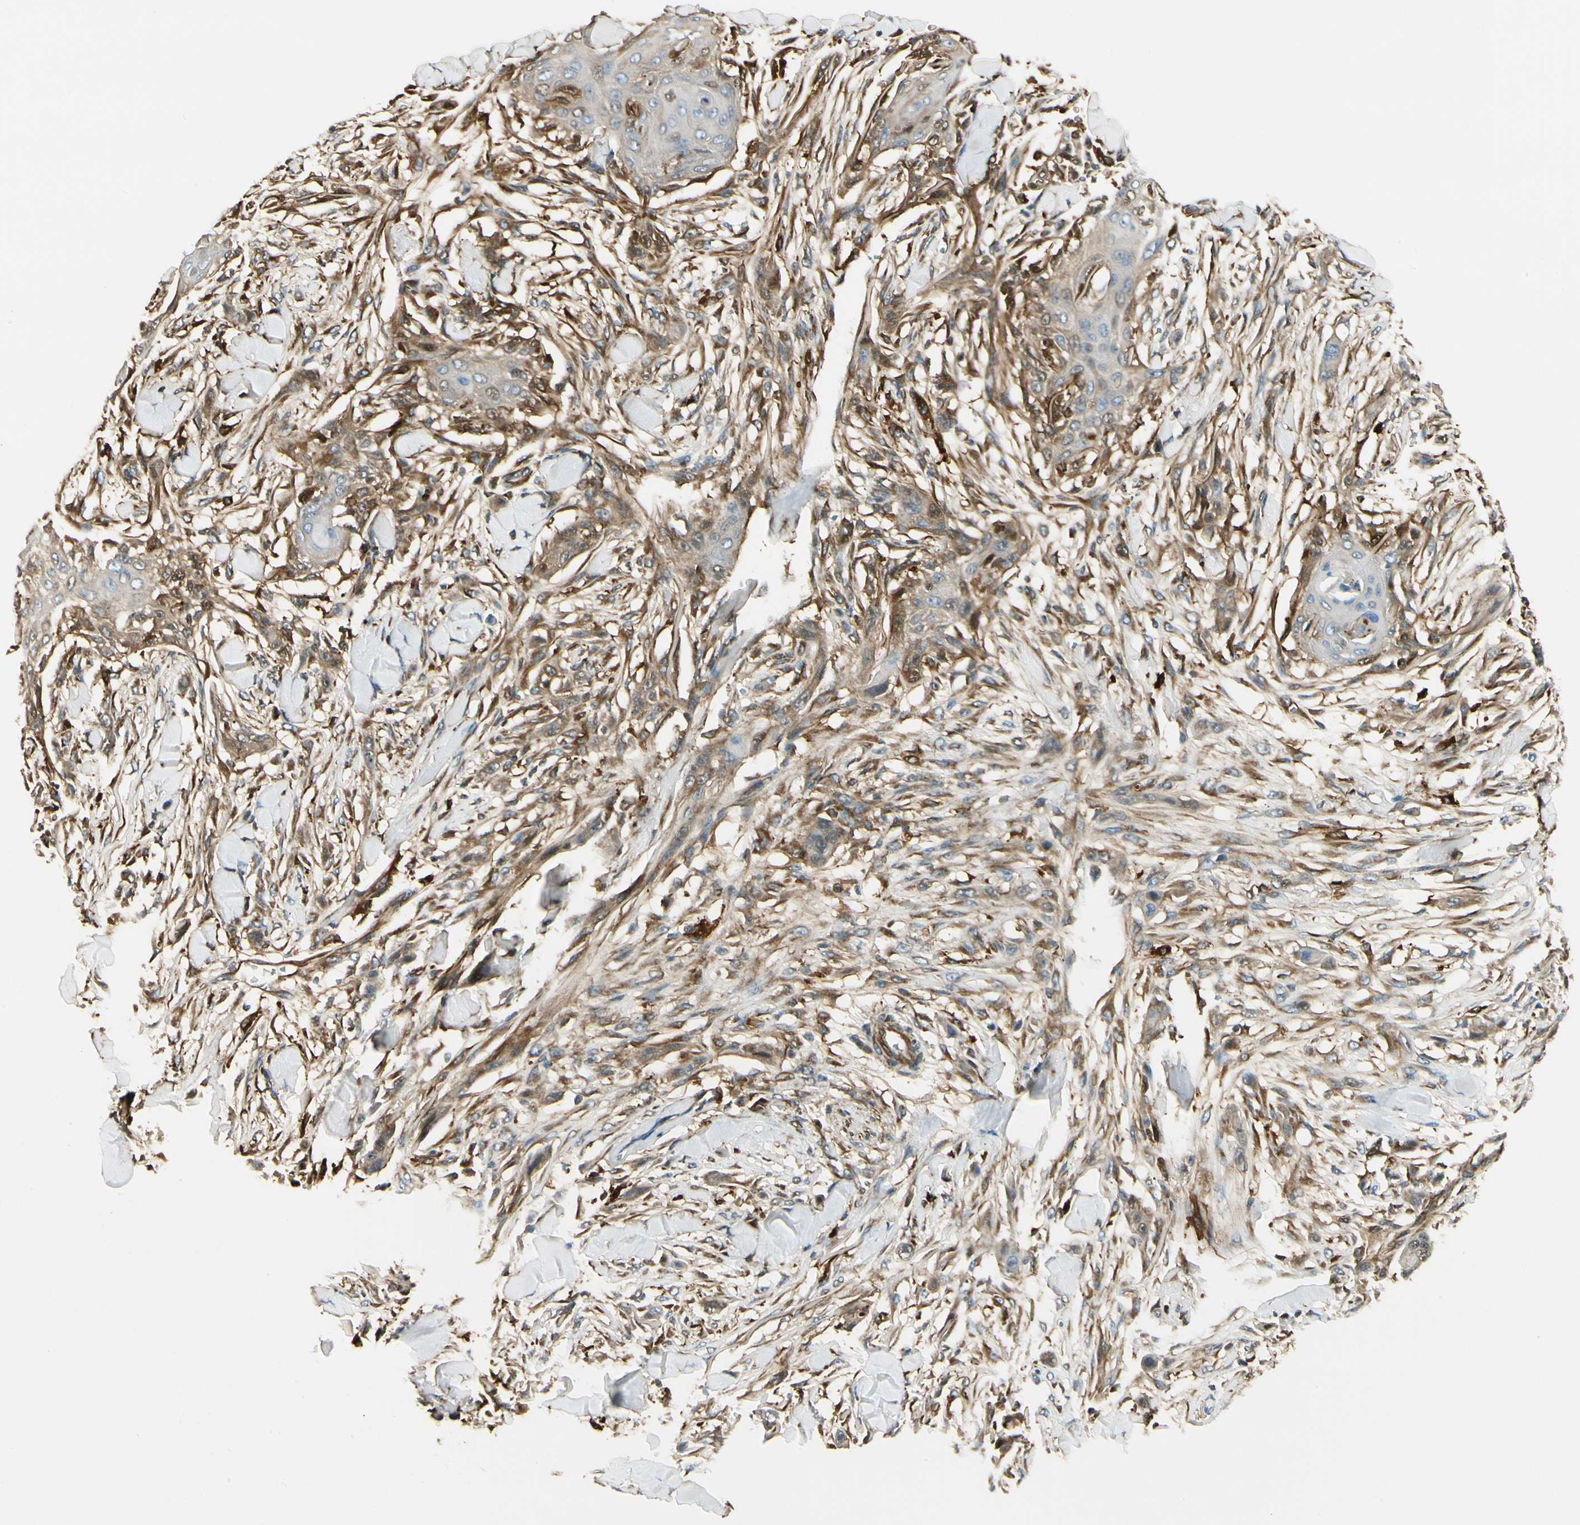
{"staining": {"intensity": "negative", "quantity": "none", "location": "none"}, "tissue": "skin cancer", "cell_type": "Tumor cells", "image_type": "cancer", "snomed": [{"axis": "morphology", "description": "Squamous cell carcinoma, NOS"}, {"axis": "topography", "description": "Skin"}], "caption": "IHC of squamous cell carcinoma (skin) reveals no expression in tumor cells. Nuclei are stained in blue.", "gene": "FTH1", "patient": {"sex": "female", "age": 59}}